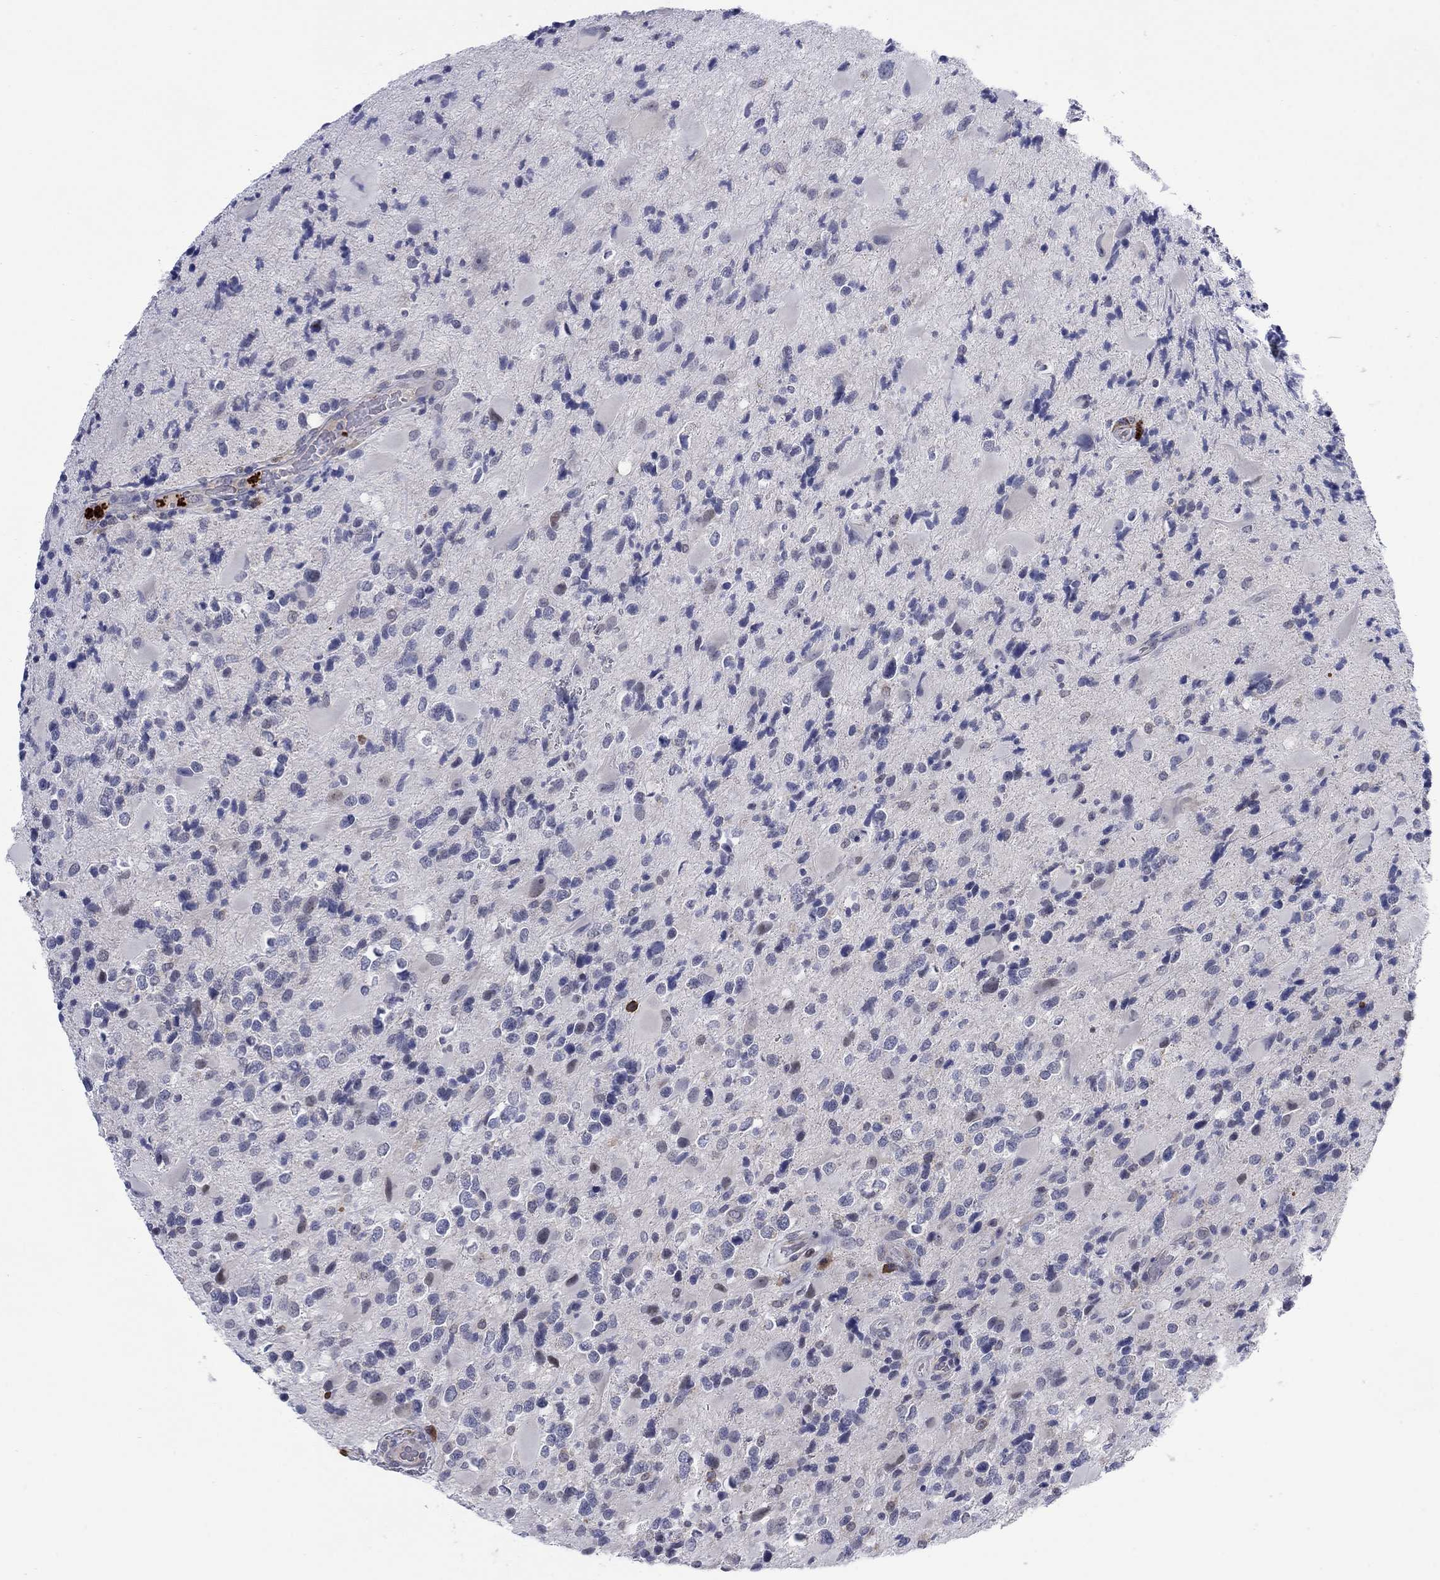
{"staining": {"intensity": "negative", "quantity": "none", "location": "none"}, "tissue": "glioma", "cell_type": "Tumor cells", "image_type": "cancer", "snomed": [{"axis": "morphology", "description": "Glioma, malignant, Low grade"}, {"axis": "topography", "description": "Brain"}], "caption": "Immunohistochemistry of glioma displays no positivity in tumor cells.", "gene": "MTRFR", "patient": {"sex": "female", "age": 32}}